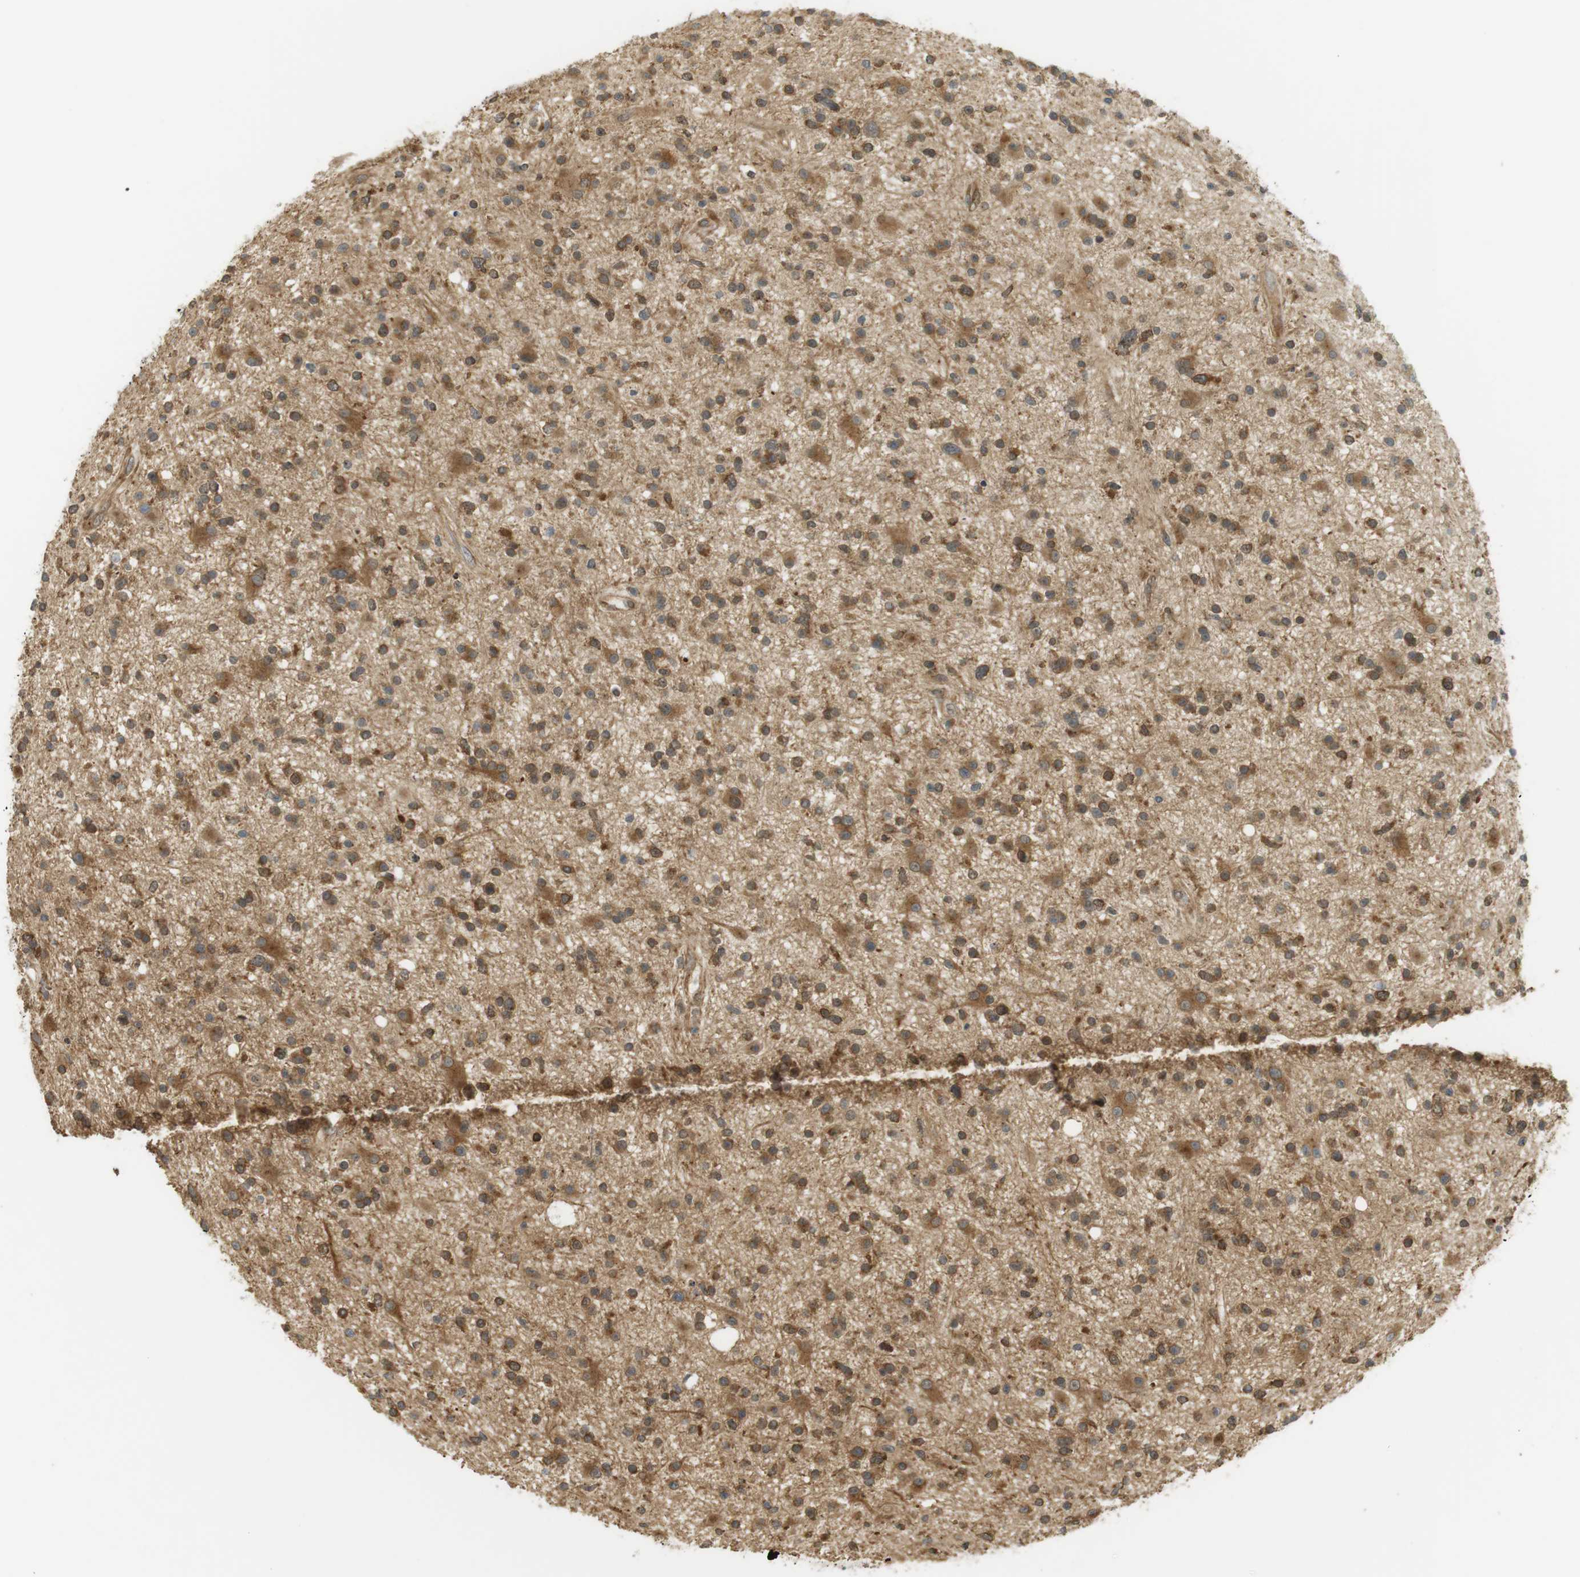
{"staining": {"intensity": "moderate", "quantity": ">75%", "location": "cytoplasmic/membranous,nuclear"}, "tissue": "glioma", "cell_type": "Tumor cells", "image_type": "cancer", "snomed": [{"axis": "morphology", "description": "Glioma, malignant, High grade"}, {"axis": "topography", "description": "Brain"}], "caption": "Brown immunohistochemical staining in human malignant high-grade glioma demonstrates moderate cytoplasmic/membranous and nuclear expression in approximately >75% of tumor cells. (DAB (3,3'-diaminobenzidine) IHC, brown staining for protein, blue staining for nuclei).", "gene": "PA2G4", "patient": {"sex": "male", "age": 33}}